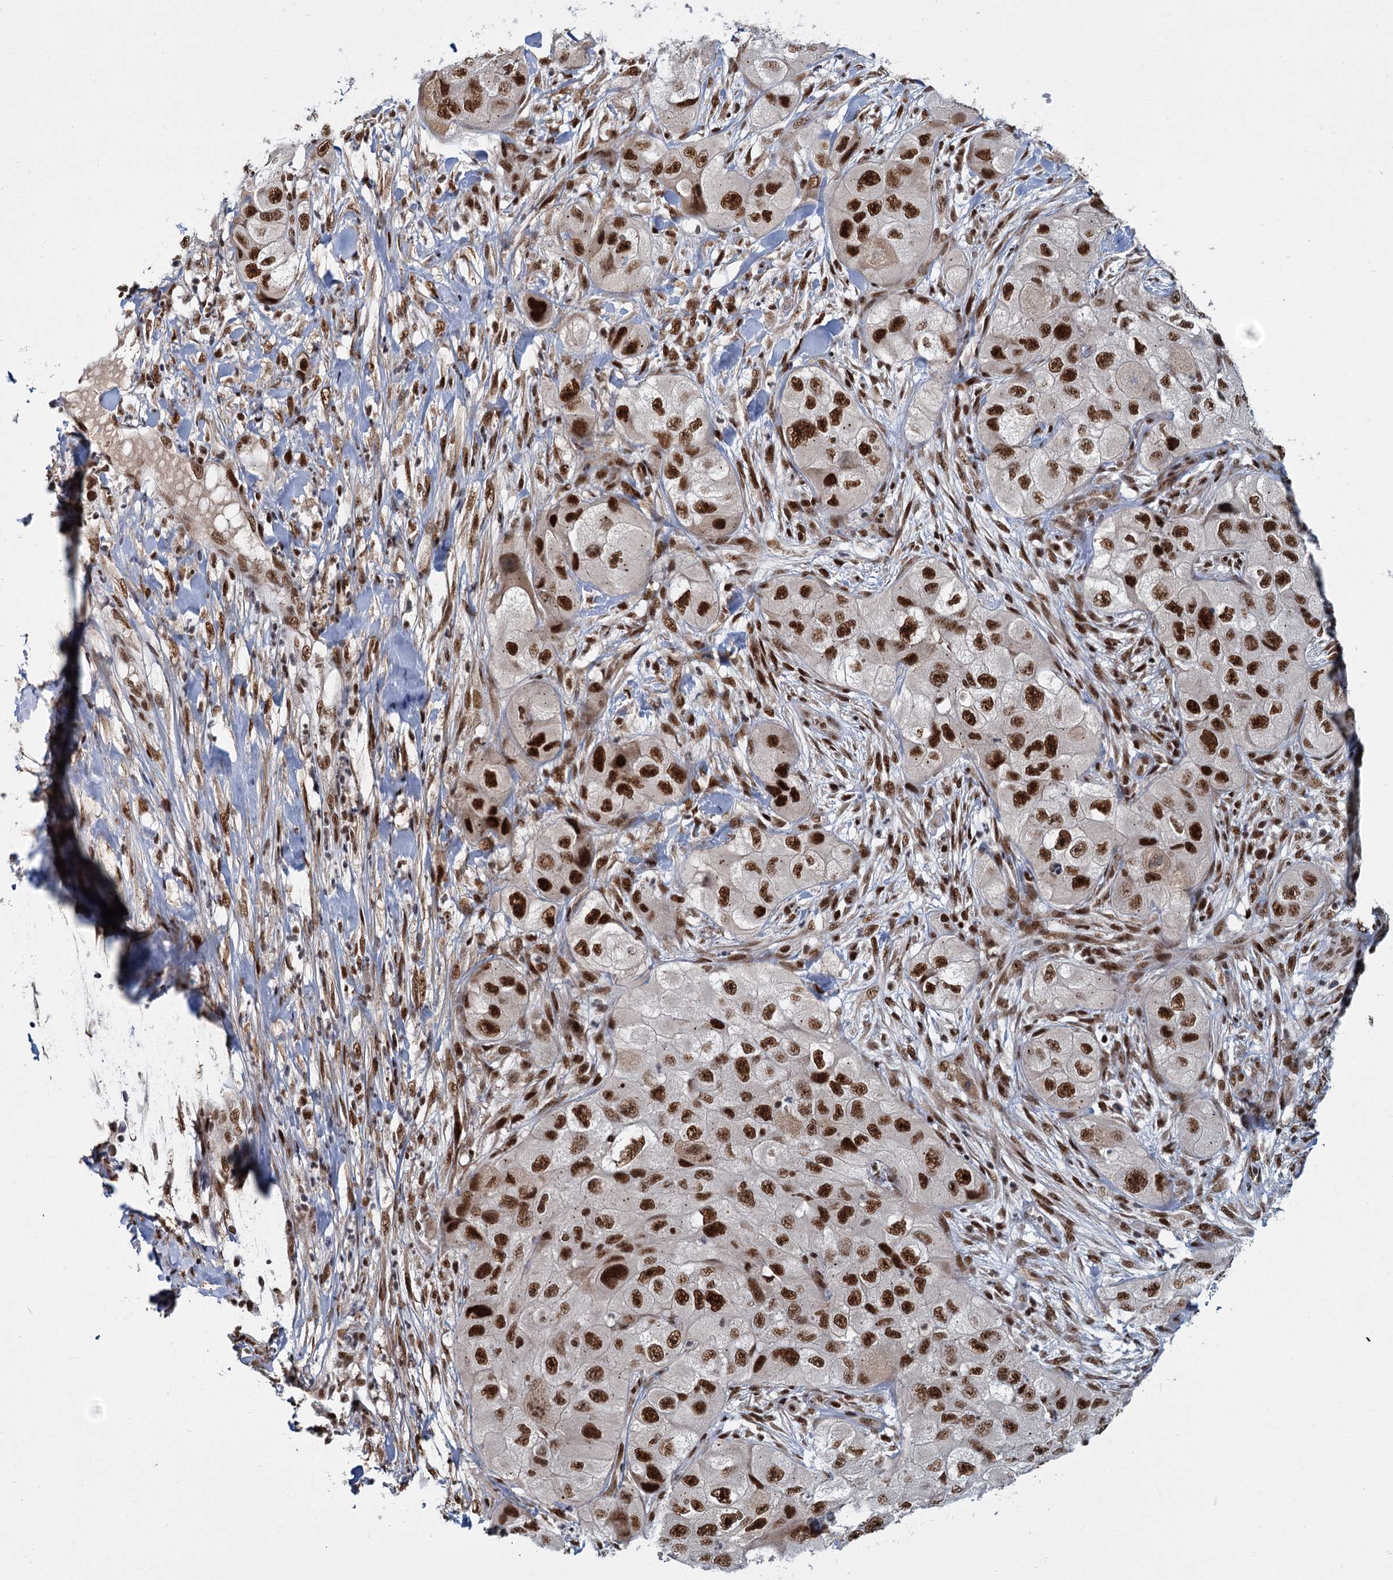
{"staining": {"intensity": "strong", "quantity": ">75%", "location": "nuclear"}, "tissue": "skin cancer", "cell_type": "Tumor cells", "image_type": "cancer", "snomed": [{"axis": "morphology", "description": "Squamous cell carcinoma, NOS"}, {"axis": "topography", "description": "Skin"}, {"axis": "topography", "description": "Subcutis"}], "caption": "A photomicrograph showing strong nuclear staining in about >75% of tumor cells in skin cancer (squamous cell carcinoma), as visualized by brown immunohistochemical staining.", "gene": "WBP4", "patient": {"sex": "male", "age": 73}}